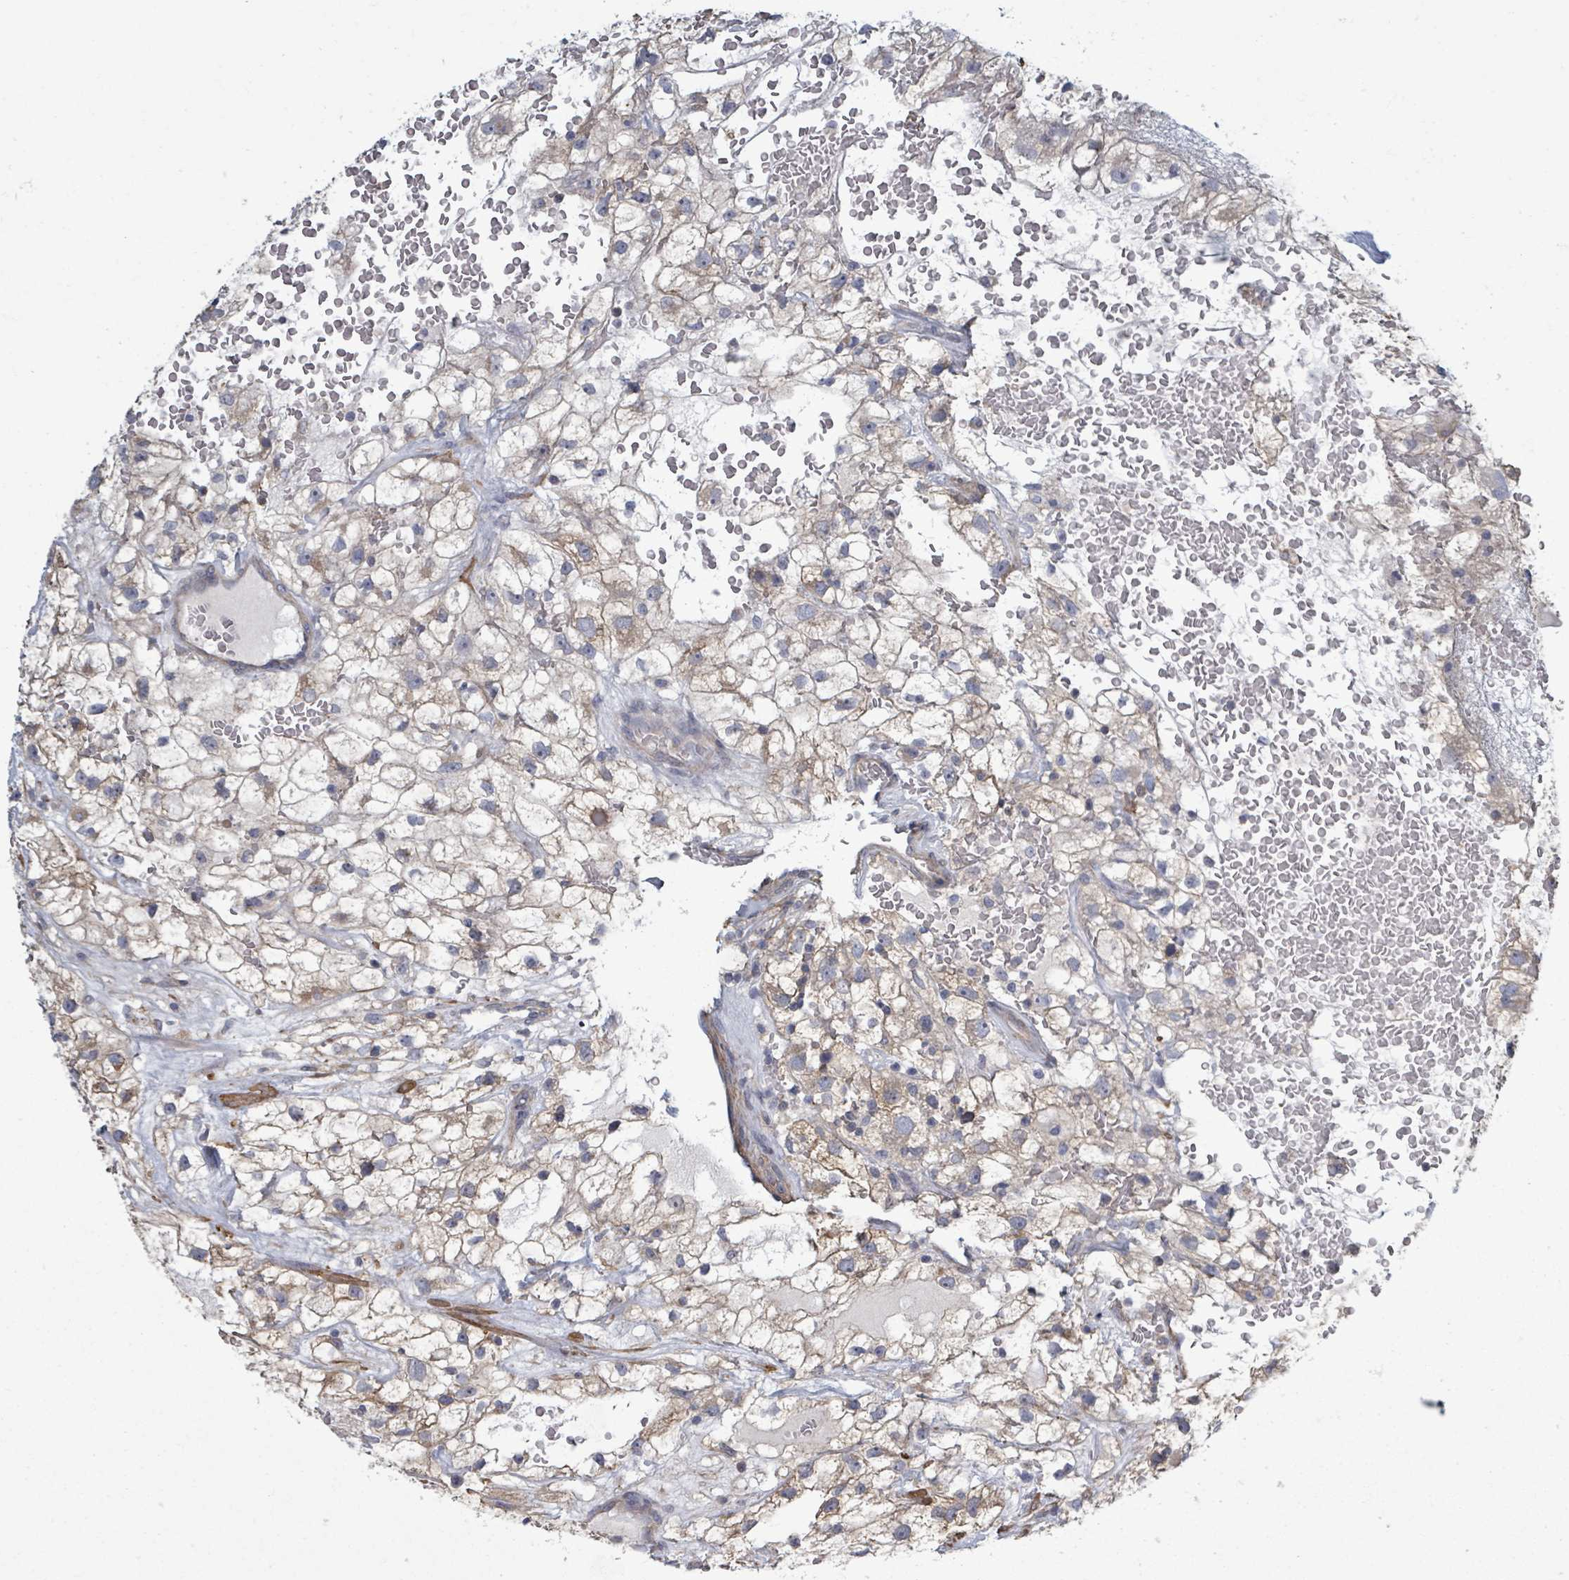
{"staining": {"intensity": "weak", "quantity": ">75%", "location": "cytoplasmic/membranous"}, "tissue": "renal cancer", "cell_type": "Tumor cells", "image_type": "cancer", "snomed": [{"axis": "morphology", "description": "Adenocarcinoma, NOS"}, {"axis": "topography", "description": "Kidney"}], "caption": "Immunohistochemistry (IHC) image of renal cancer (adenocarcinoma) stained for a protein (brown), which displays low levels of weak cytoplasmic/membranous expression in about >75% of tumor cells.", "gene": "ADCK1", "patient": {"sex": "male", "age": 59}}